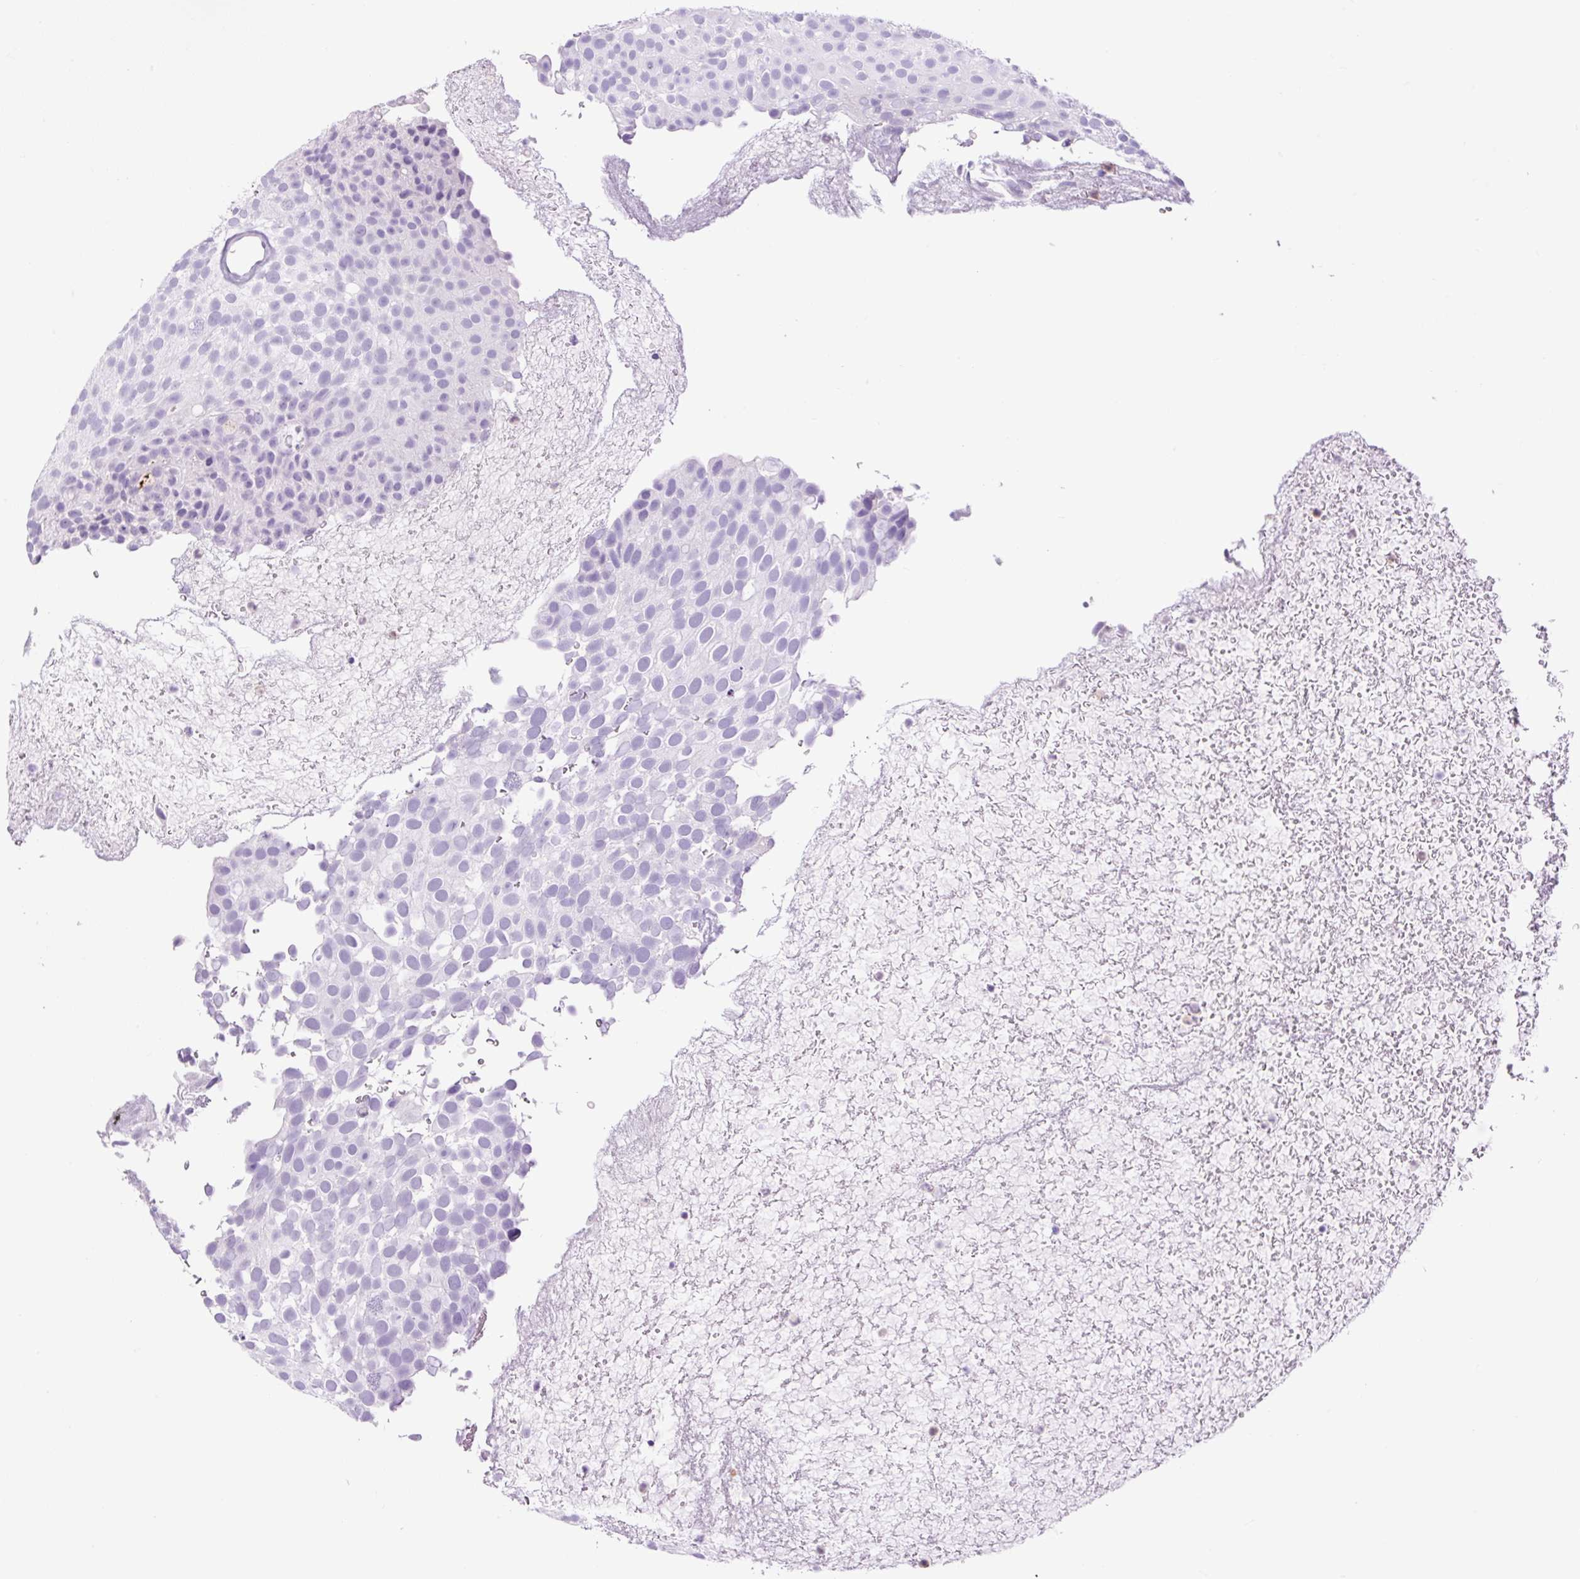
{"staining": {"intensity": "negative", "quantity": "none", "location": "none"}, "tissue": "urothelial cancer", "cell_type": "Tumor cells", "image_type": "cancer", "snomed": [{"axis": "morphology", "description": "Urothelial carcinoma, Low grade"}, {"axis": "topography", "description": "Urinary bladder"}], "caption": "A histopathology image of human urothelial cancer is negative for staining in tumor cells. (Stains: DAB (3,3'-diaminobenzidine) immunohistochemistry (IHC) with hematoxylin counter stain, Microscopy: brightfield microscopy at high magnification).", "gene": "RNF212B", "patient": {"sex": "male", "age": 78}}